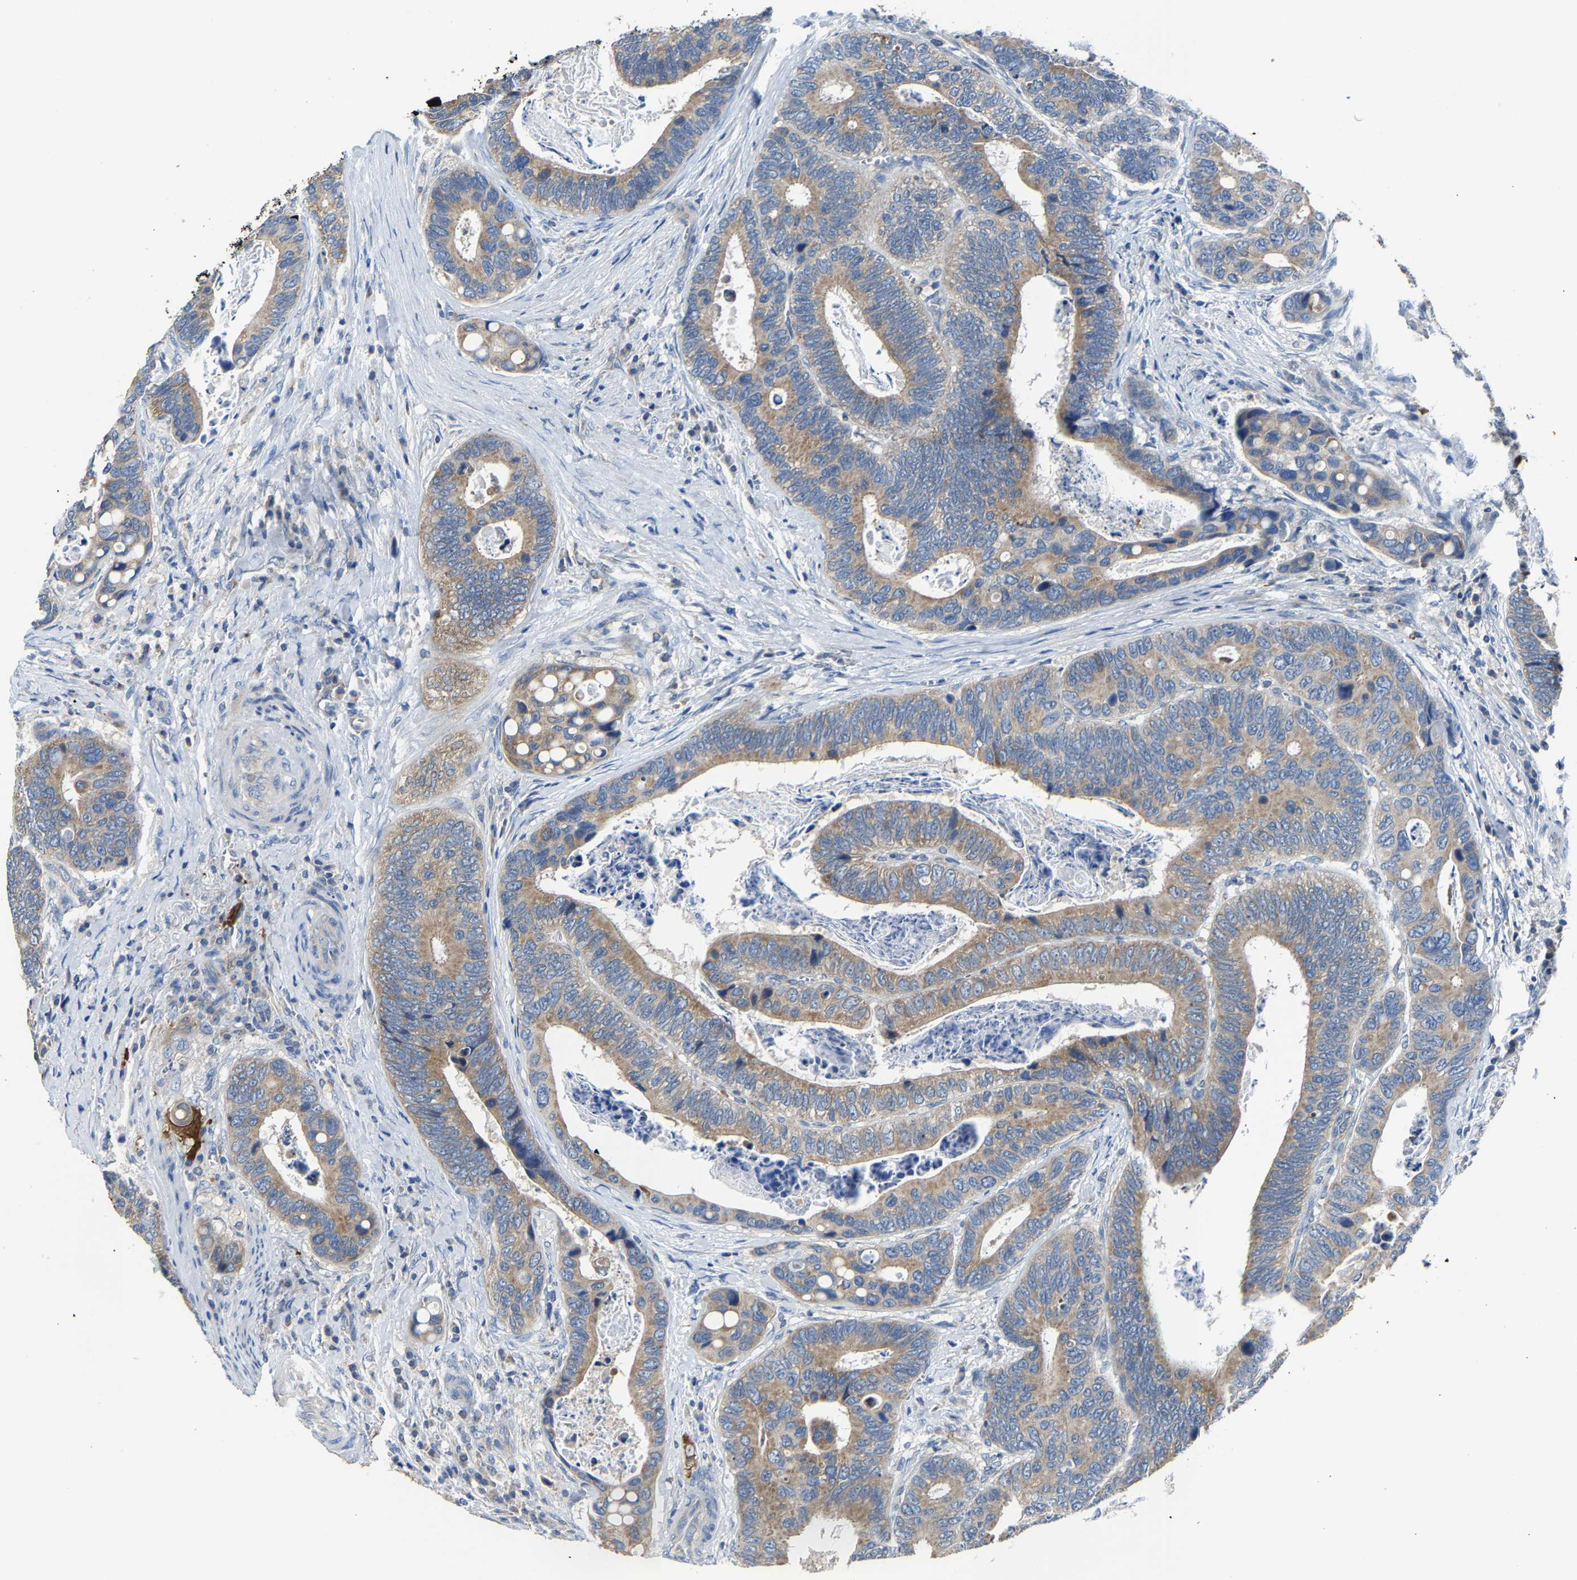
{"staining": {"intensity": "moderate", "quantity": ">75%", "location": "cytoplasmic/membranous"}, "tissue": "colorectal cancer", "cell_type": "Tumor cells", "image_type": "cancer", "snomed": [{"axis": "morphology", "description": "Inflammation, NOS"}, {"axis": "morphology", "description": "Adenocarcinoma, NOS"}, {"axis": "topography", "description": "Colon"}], "caption": "A high-resolution photomicrograph shows IHC staining of colorectal adenocarcinoma, which shows moderate cytoplasmic/membranous positivity in about >75% of tumor cells.", "gene": "AGK", "patient": {"sex": "male", "age": 72}}